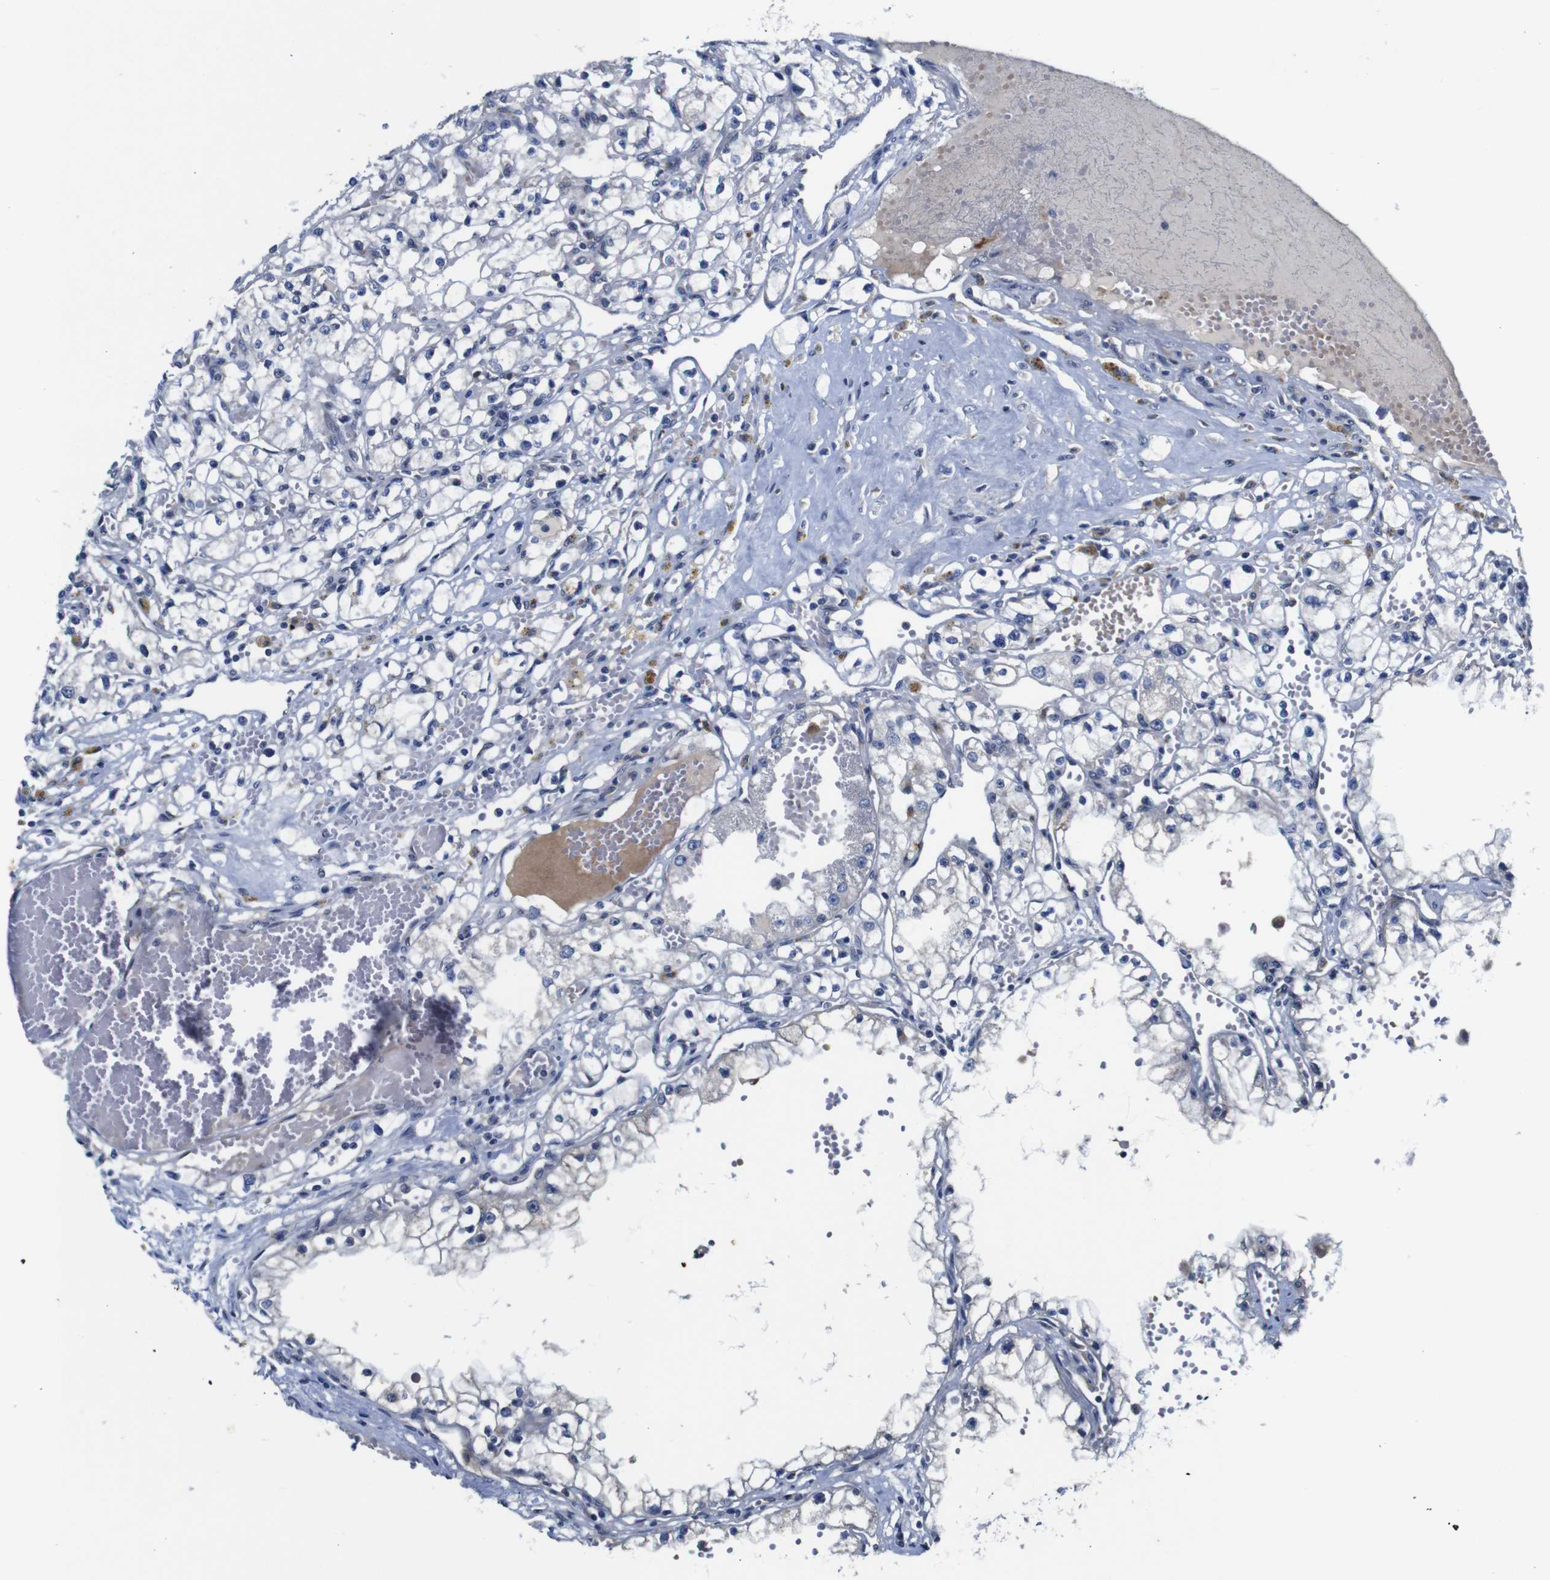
{"staining": {"intensity": "negative", "quantity": "none", "location": "none"}, "tissue": "renal cancer", "cell_type": "Tumor cells", "image_type": "cancer", "snomed": [{"axis": "morphology", "description": "Adenocarcinoma, NOS"}, {"axis": "topography", "description": "Kidney"}], "caption": "Immunohistochemistry image of neoplastic tissue: human renal adenocarcinoma stained with DAB (3,3'-diaminobenzidine) shows no significant protein expression in tumor cells.", "gene": "FURIN", "patient": {"sex": "male", "age": 56}}